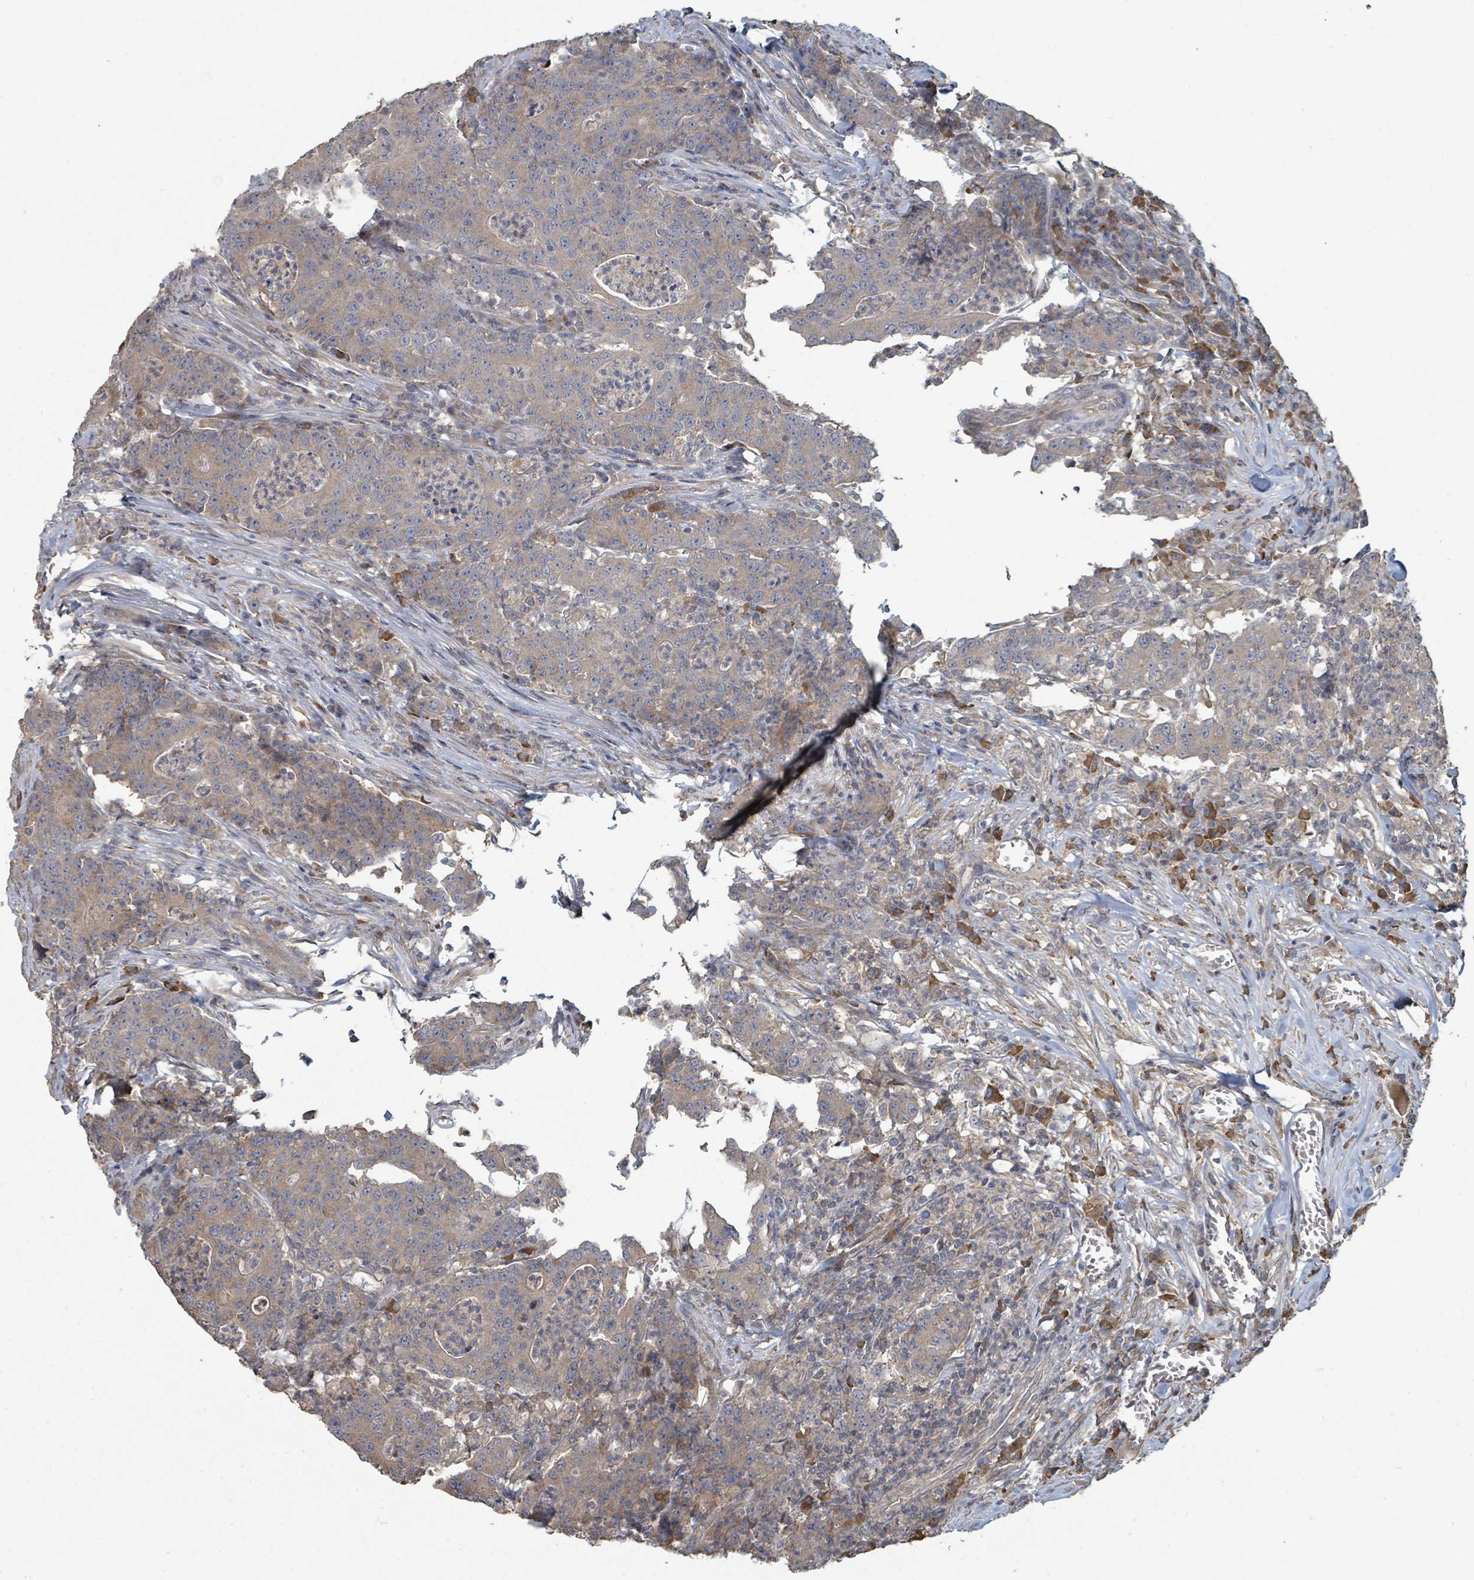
{"staining": {"intensity": "moderate", "quantity": "25%-75%", "location": "cytoplasmic/membranous"}, "tissue": "colorectal cancer", "cell_type": "Tumor cells", "image_type": "cancer", "snomed": [{"axis": "morphology", "description": "Adenocarcinoma, NOS"}, {"axis": "topography", "description": "Colon"}], "caption": "Immunohistochemistry of colorectal adenocarcinoma displays medium levels of moderate cytoplasmic/membranous positivity in approximately 25%-75% of tumor cells.", "gene": "WDFY1", "patient": {"sex": "male", "age": 83}}